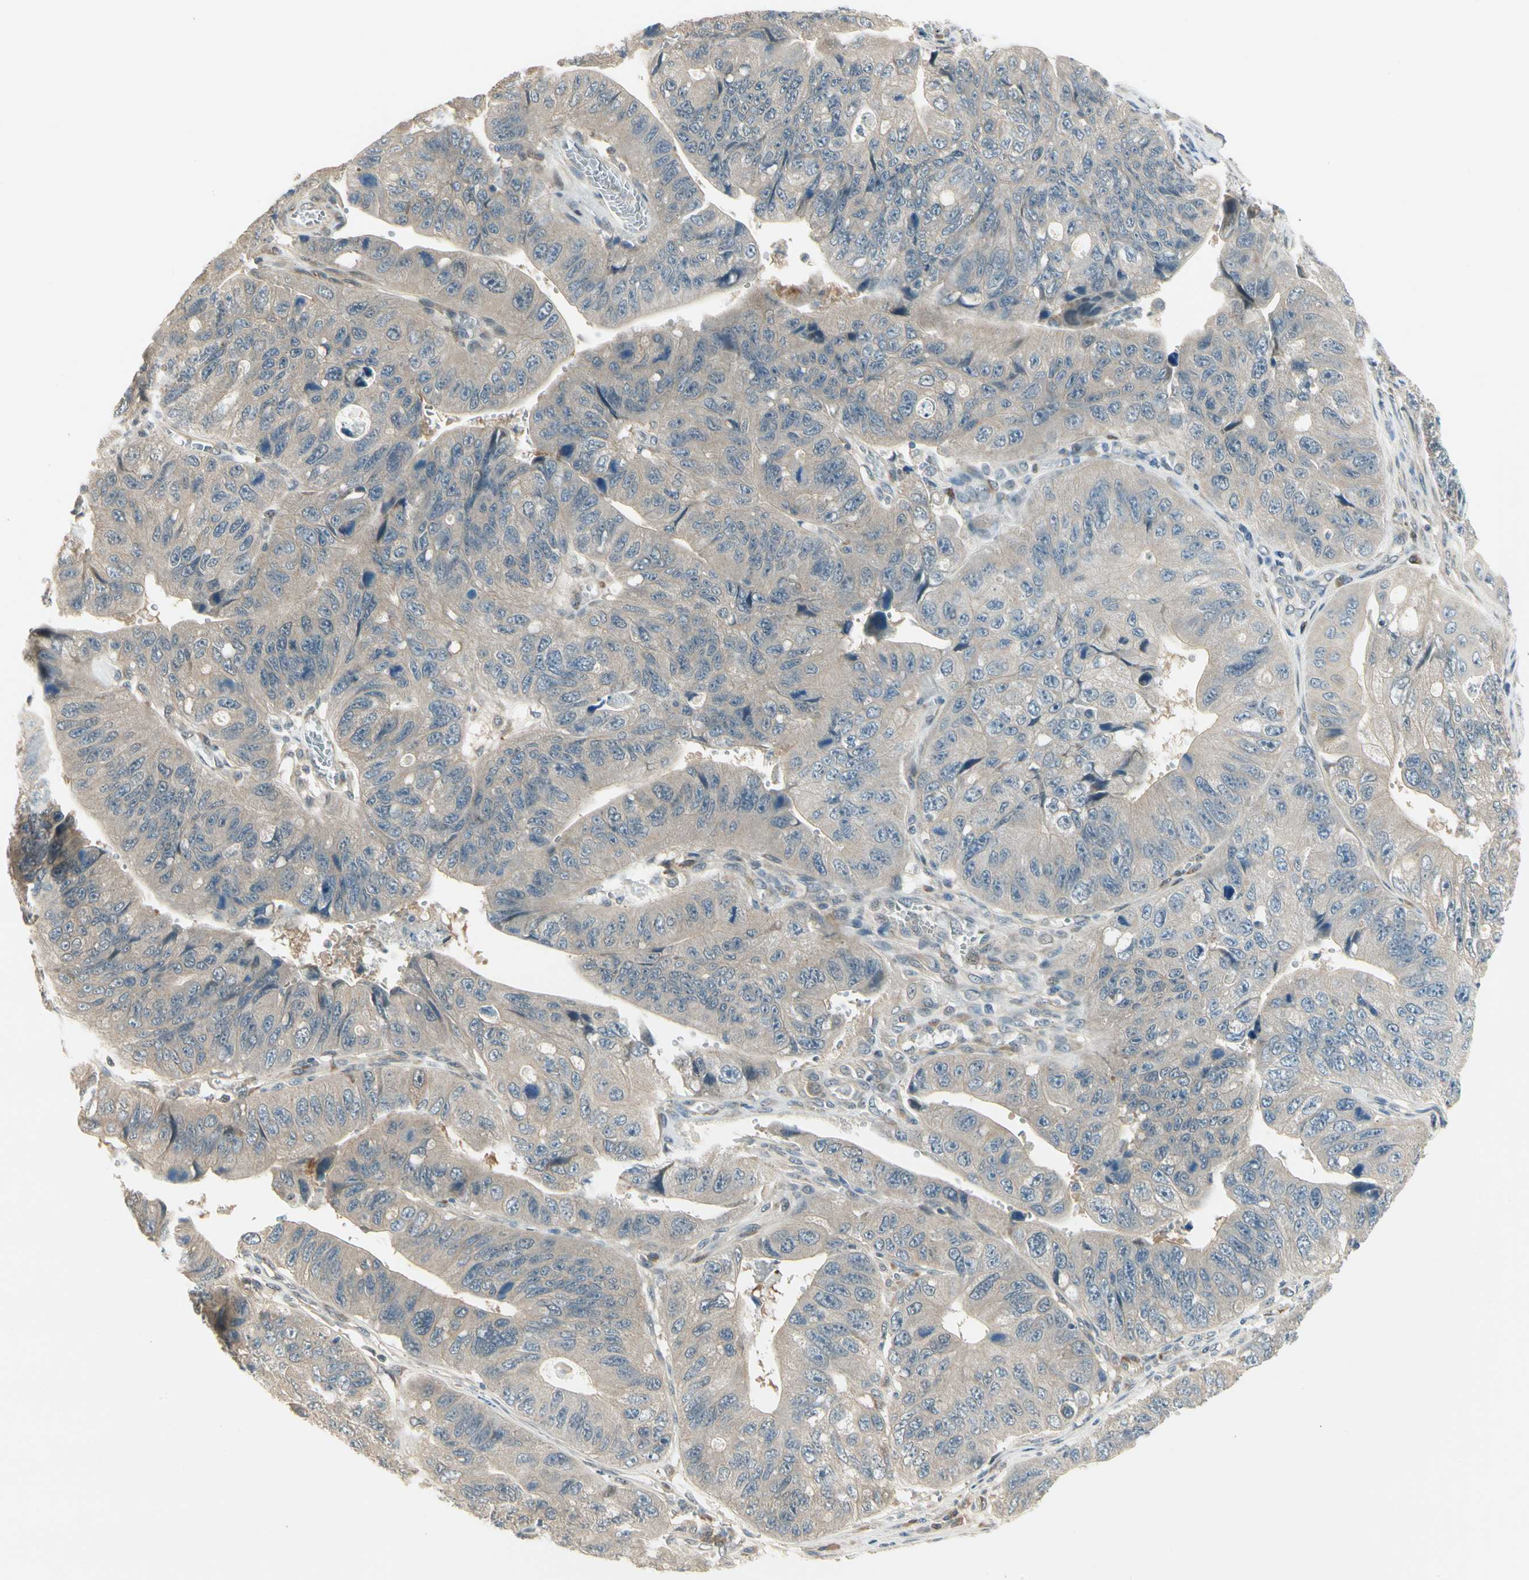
{"staining": {"intensity": "weak", "quantity": "25%-75%", "location": "cytoplasmic/membranous"}, "tissue": "stomach cancer", "cell_type": "Tumor cells", "image_type": "cancer", "snomed": [{"axis": "morphology", "description": "Adenocarcinoma, NOS"}, {"axis": "topography", "description": "Stomach"}], "caption": "Protein staining demonstrates weak cytoplasmic/membranous expression in approximately 25%-75% of tumor cells in stomach cancer.", "gene": "EPHB3", "patient": {"sex": "male", "age": 59}}